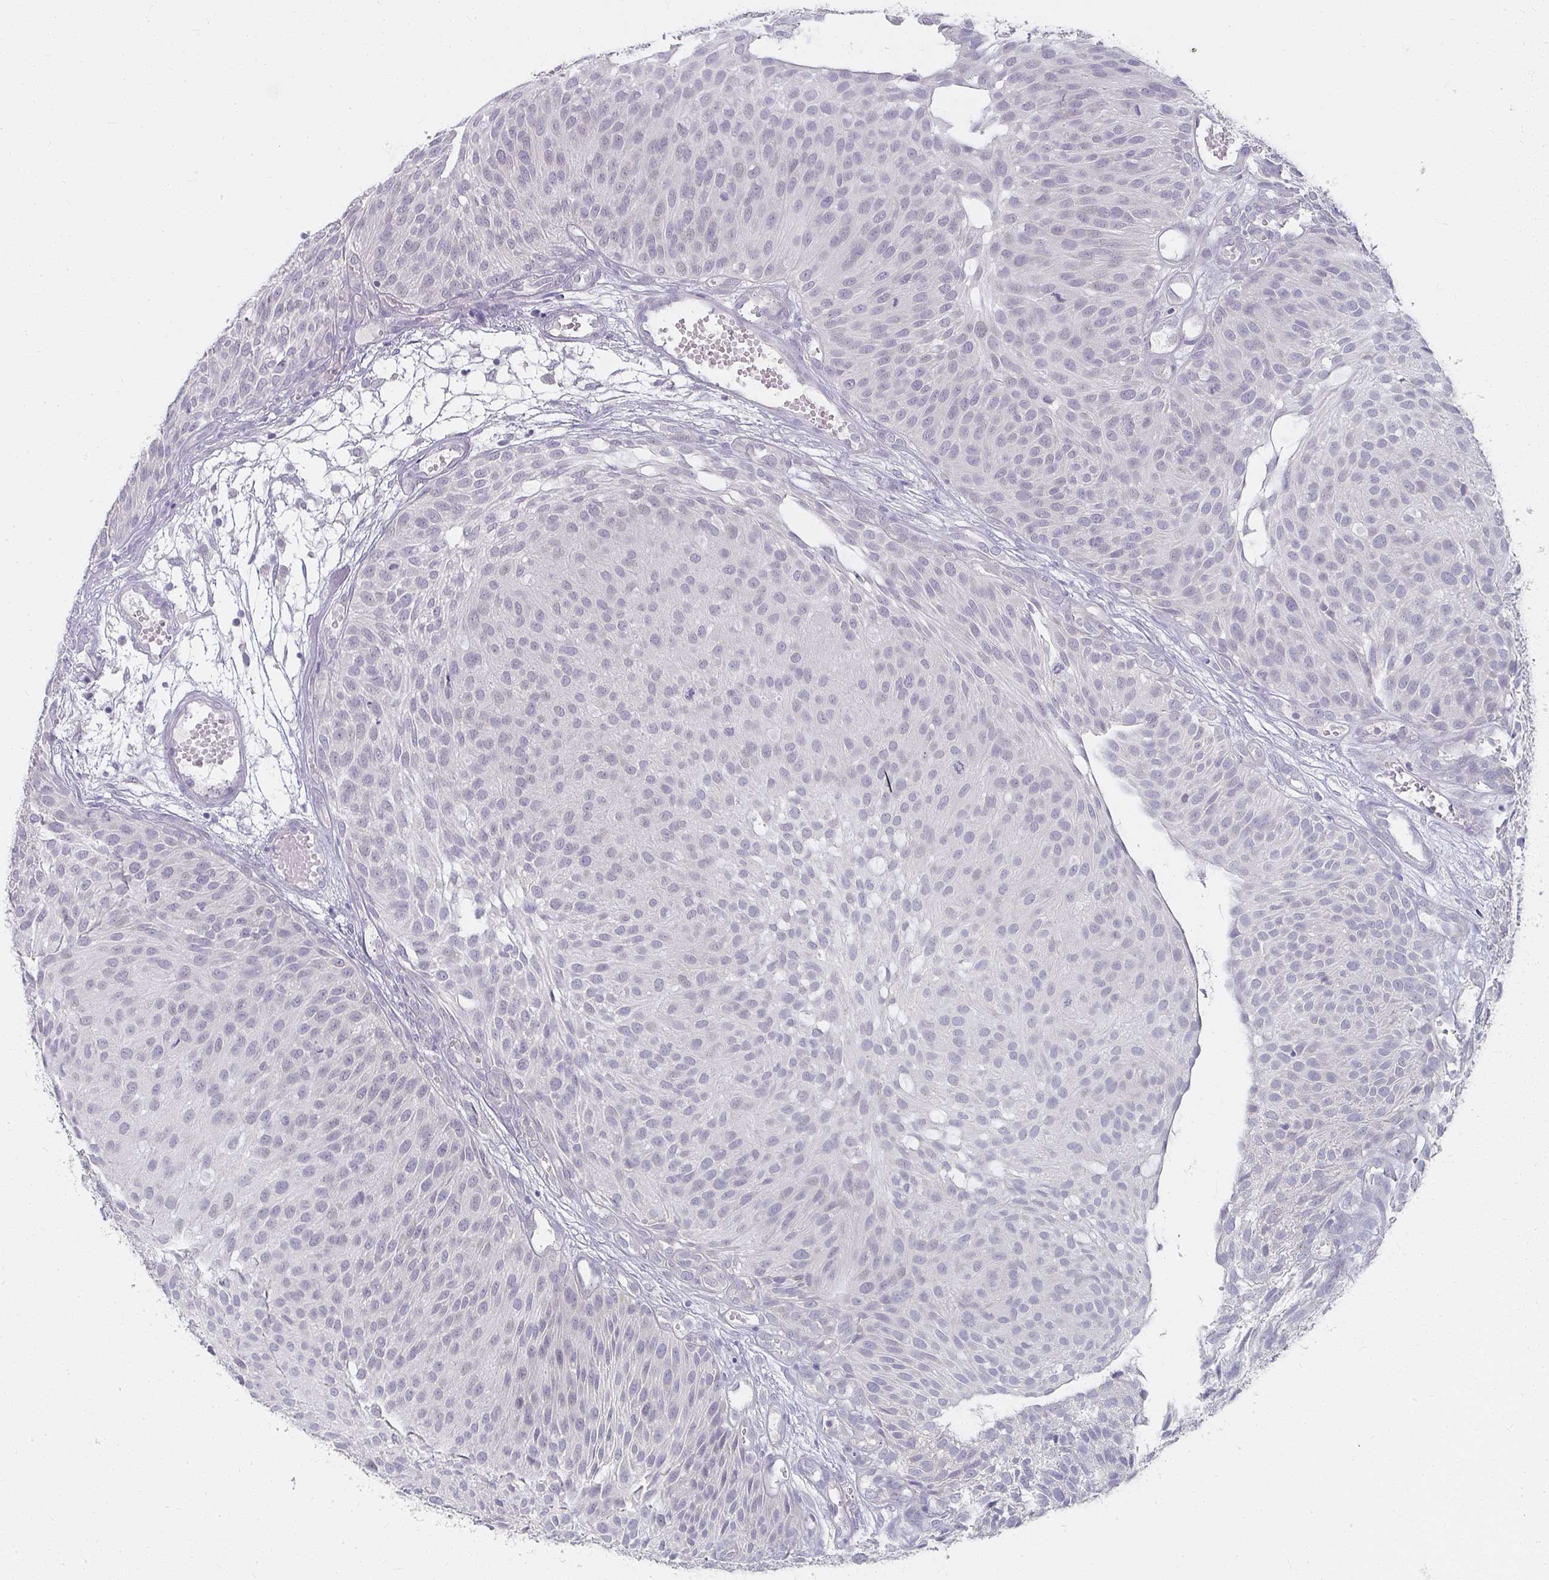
{"staining": {"intensity": "negative", "quantity": "none", "location": "none"}, "tissue": "urothelial cancer", "cell_type": "Tumor cells", "image_type": "cancer", "snomed": [{"axis": "morphology", "description": "Urothelial carcinoma, NOS"}, {"axis": "topography", "description": "Urinary bladder"}], "caption": "IHC micrograph of human urothelial cancer stained for a protein (brown), which displays no staining in tumor cells.", "gene": "SYNCRIP", "patient": {"sex": "male", "age": 84}}